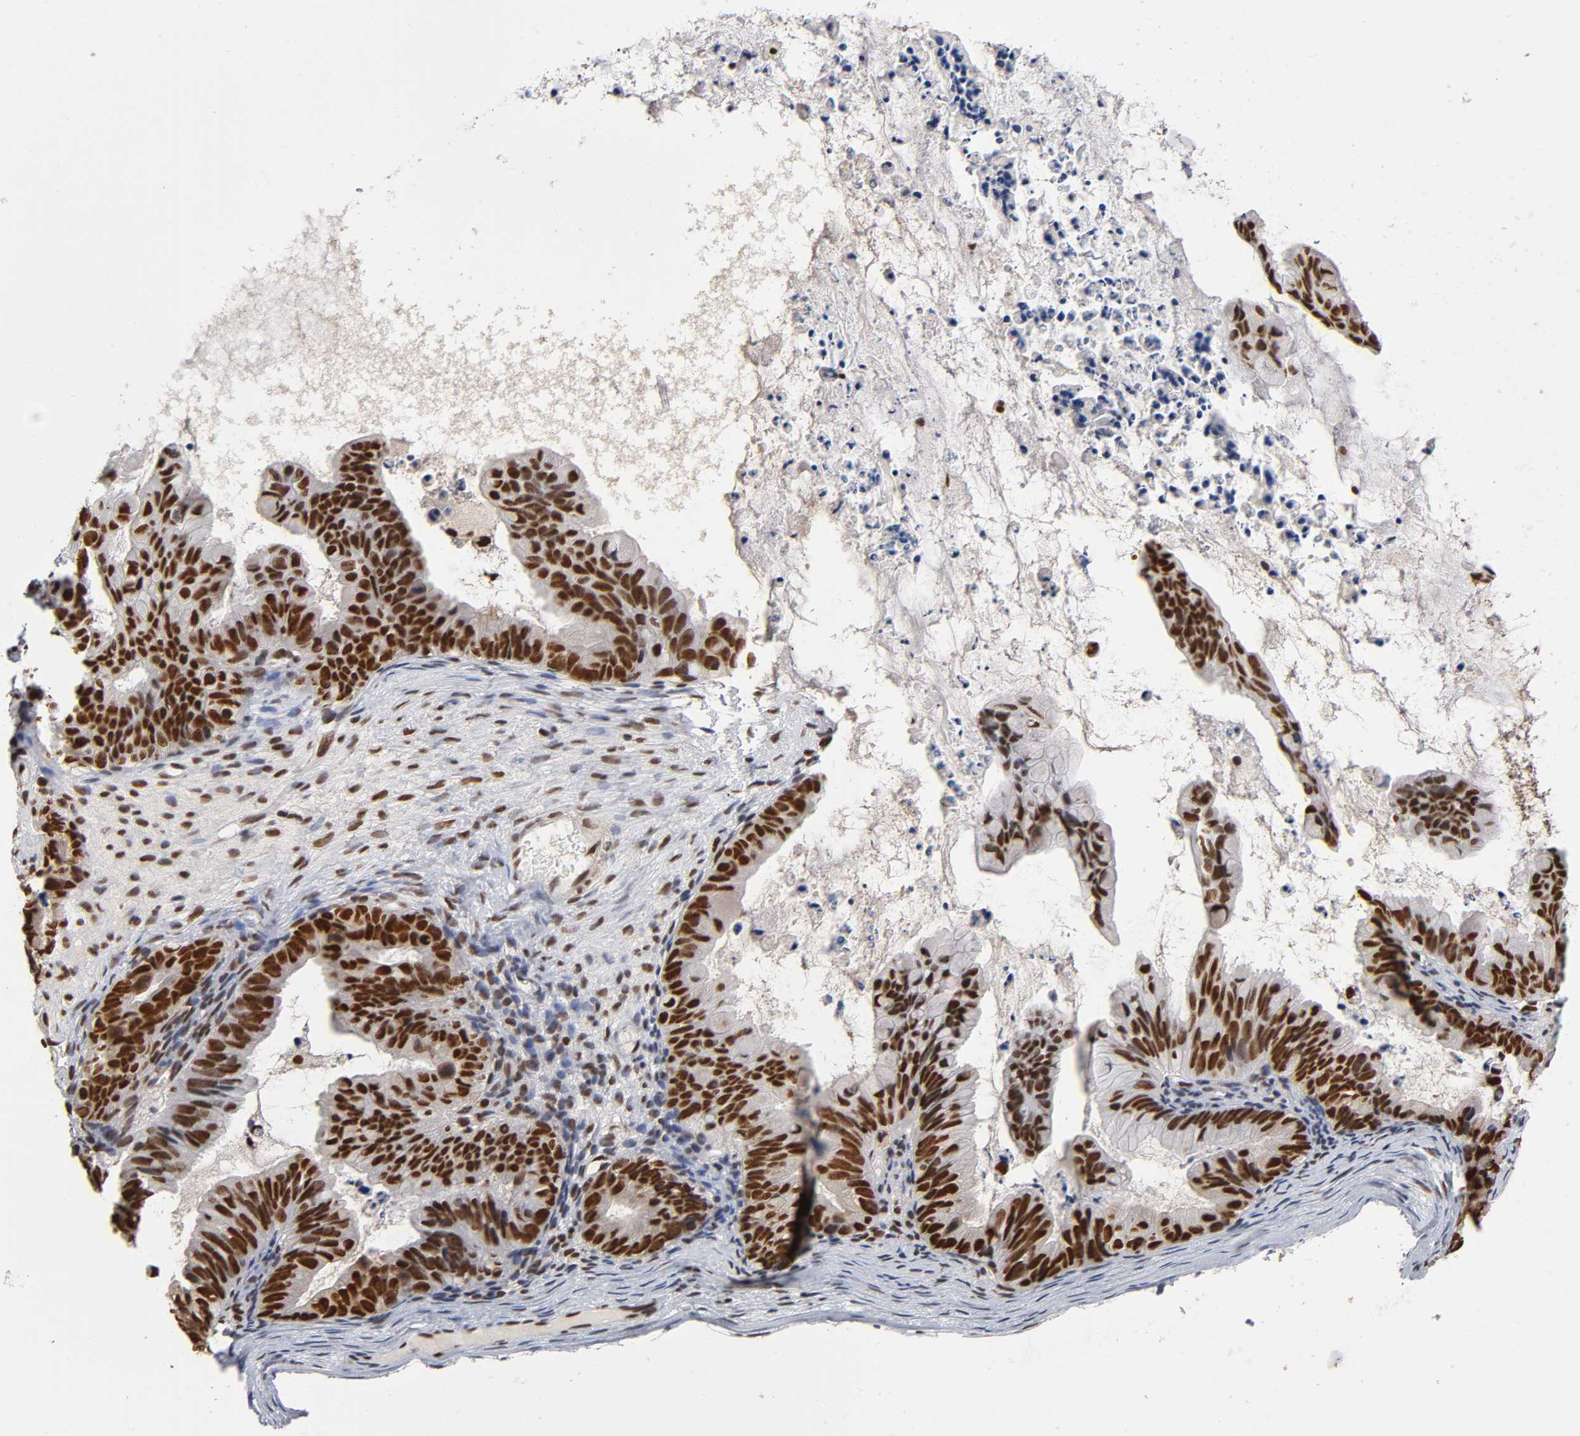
{"staining": {"intensity": "strong", "quantity": ">75%", "location": "nuclear"}, "tissue": "ovarian cancer", "cell_type": "Tumor cells", "image_type": "cancer", "snomed": [{"axis": "morphology", "description": "Cystadenocarcinoma, mucinous, NOS"}, {"axis": "topography", "description": "Ovary"}], "caption": "DAB immunohistochemical staining of ovarian mucinous cystadenocarcinoma exhibits strong nuclear protein positivity in about >75% of tumor cells. Using DAB (brown) and hematoxylin (blue) stains, captured at high magnification using brightfield microscopy.", "gene": "ILKAP", "patient": {"sex": "female", "age": 36}}